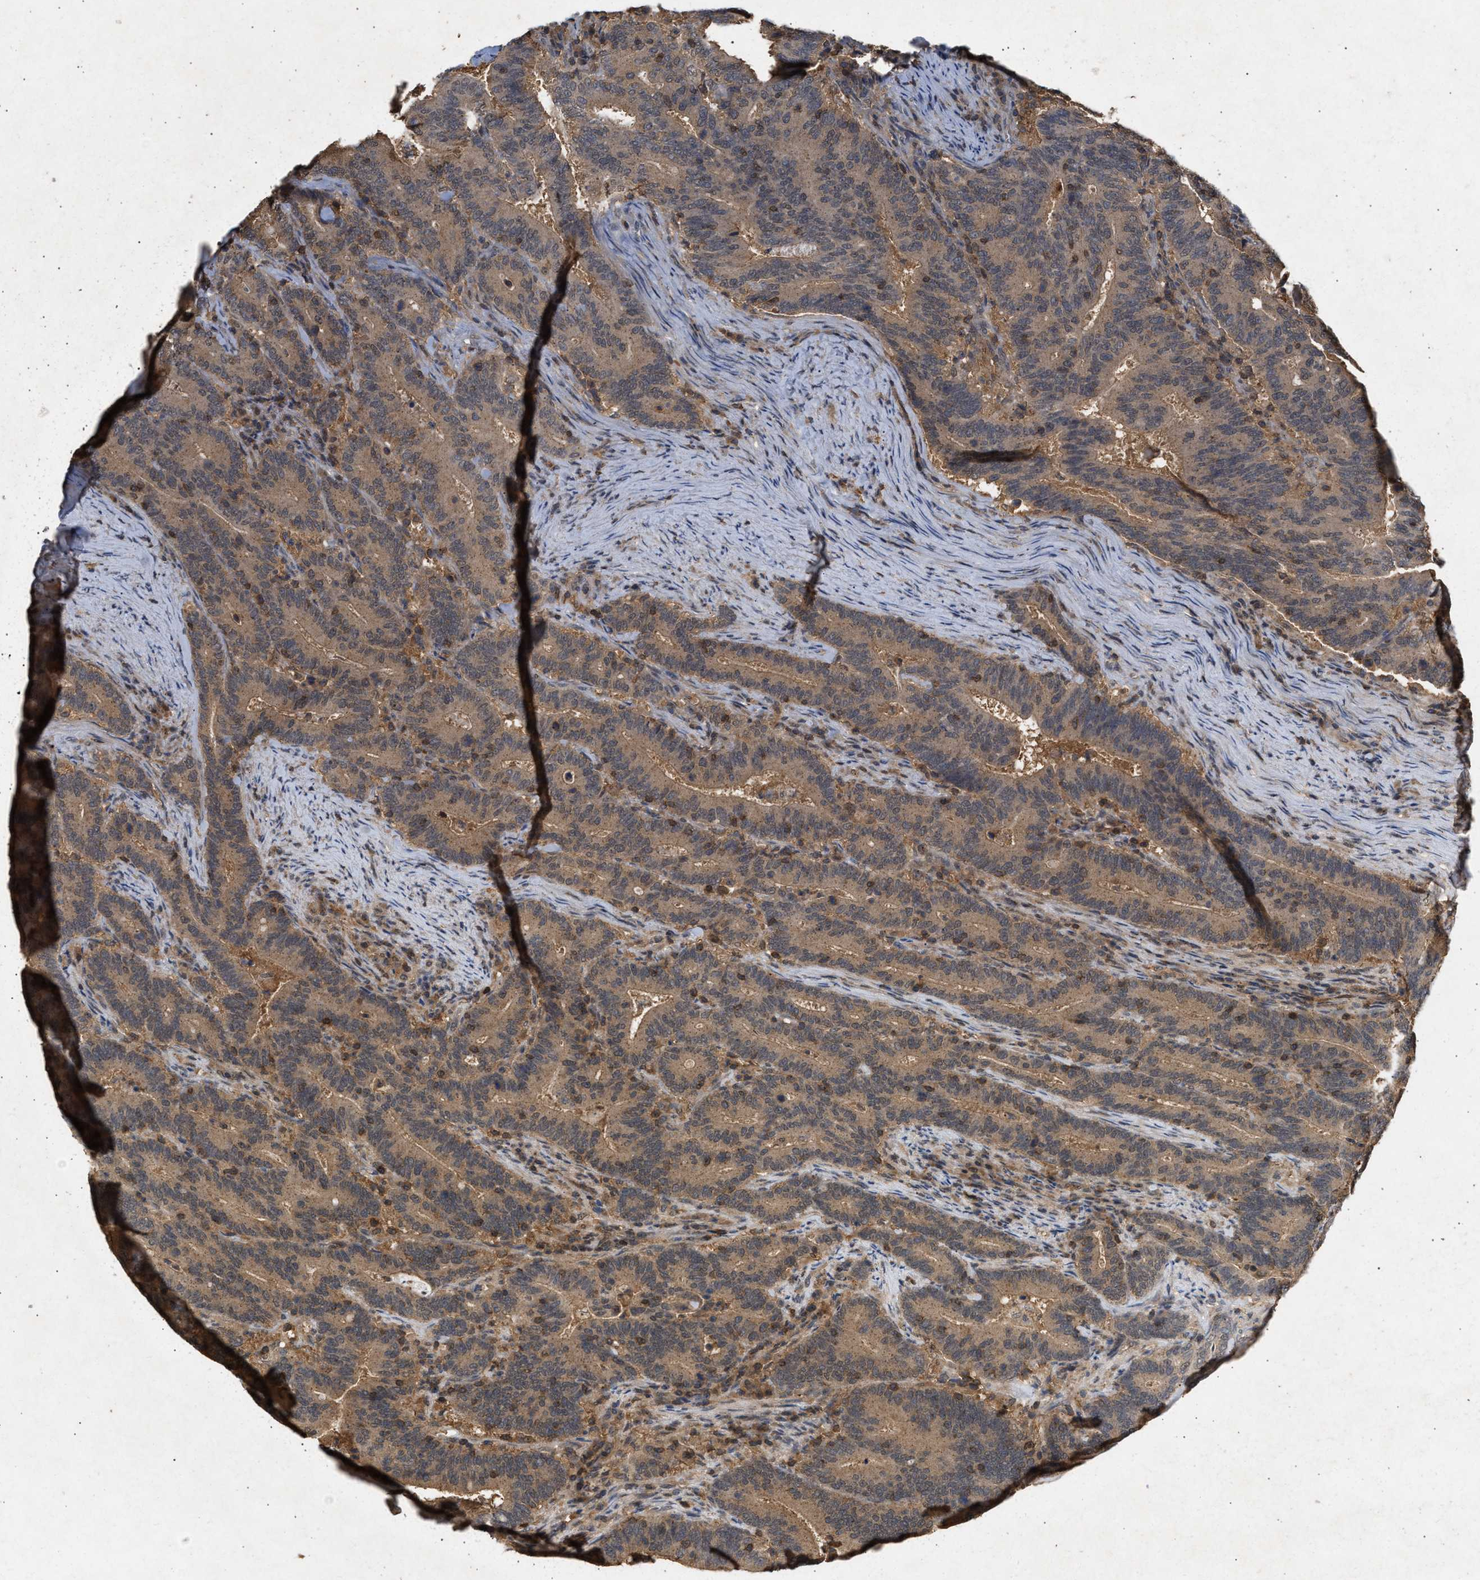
{"staining": {"intensity": "moderate", "quantity": ">75%", "location": "cytoplasmic/membranous"}, "tissue": "colorectal cancer", "cell_type": "Tumor cells", "image_type": "cancer", "snomed": [{"axis": "morphology", "description": "Adenocarcinoma, NOS"}, {"axis": "topography", "description": "Colon"}], "caption": "Tumor cells demonstrate medium levels of moderate cytoplasmic/membranous positivity in approximately >75% of cells in human colorectal cancer (adenocarcinoma).", "gene": "FITM1", "patient": {"sex": "female", "age": 66}}